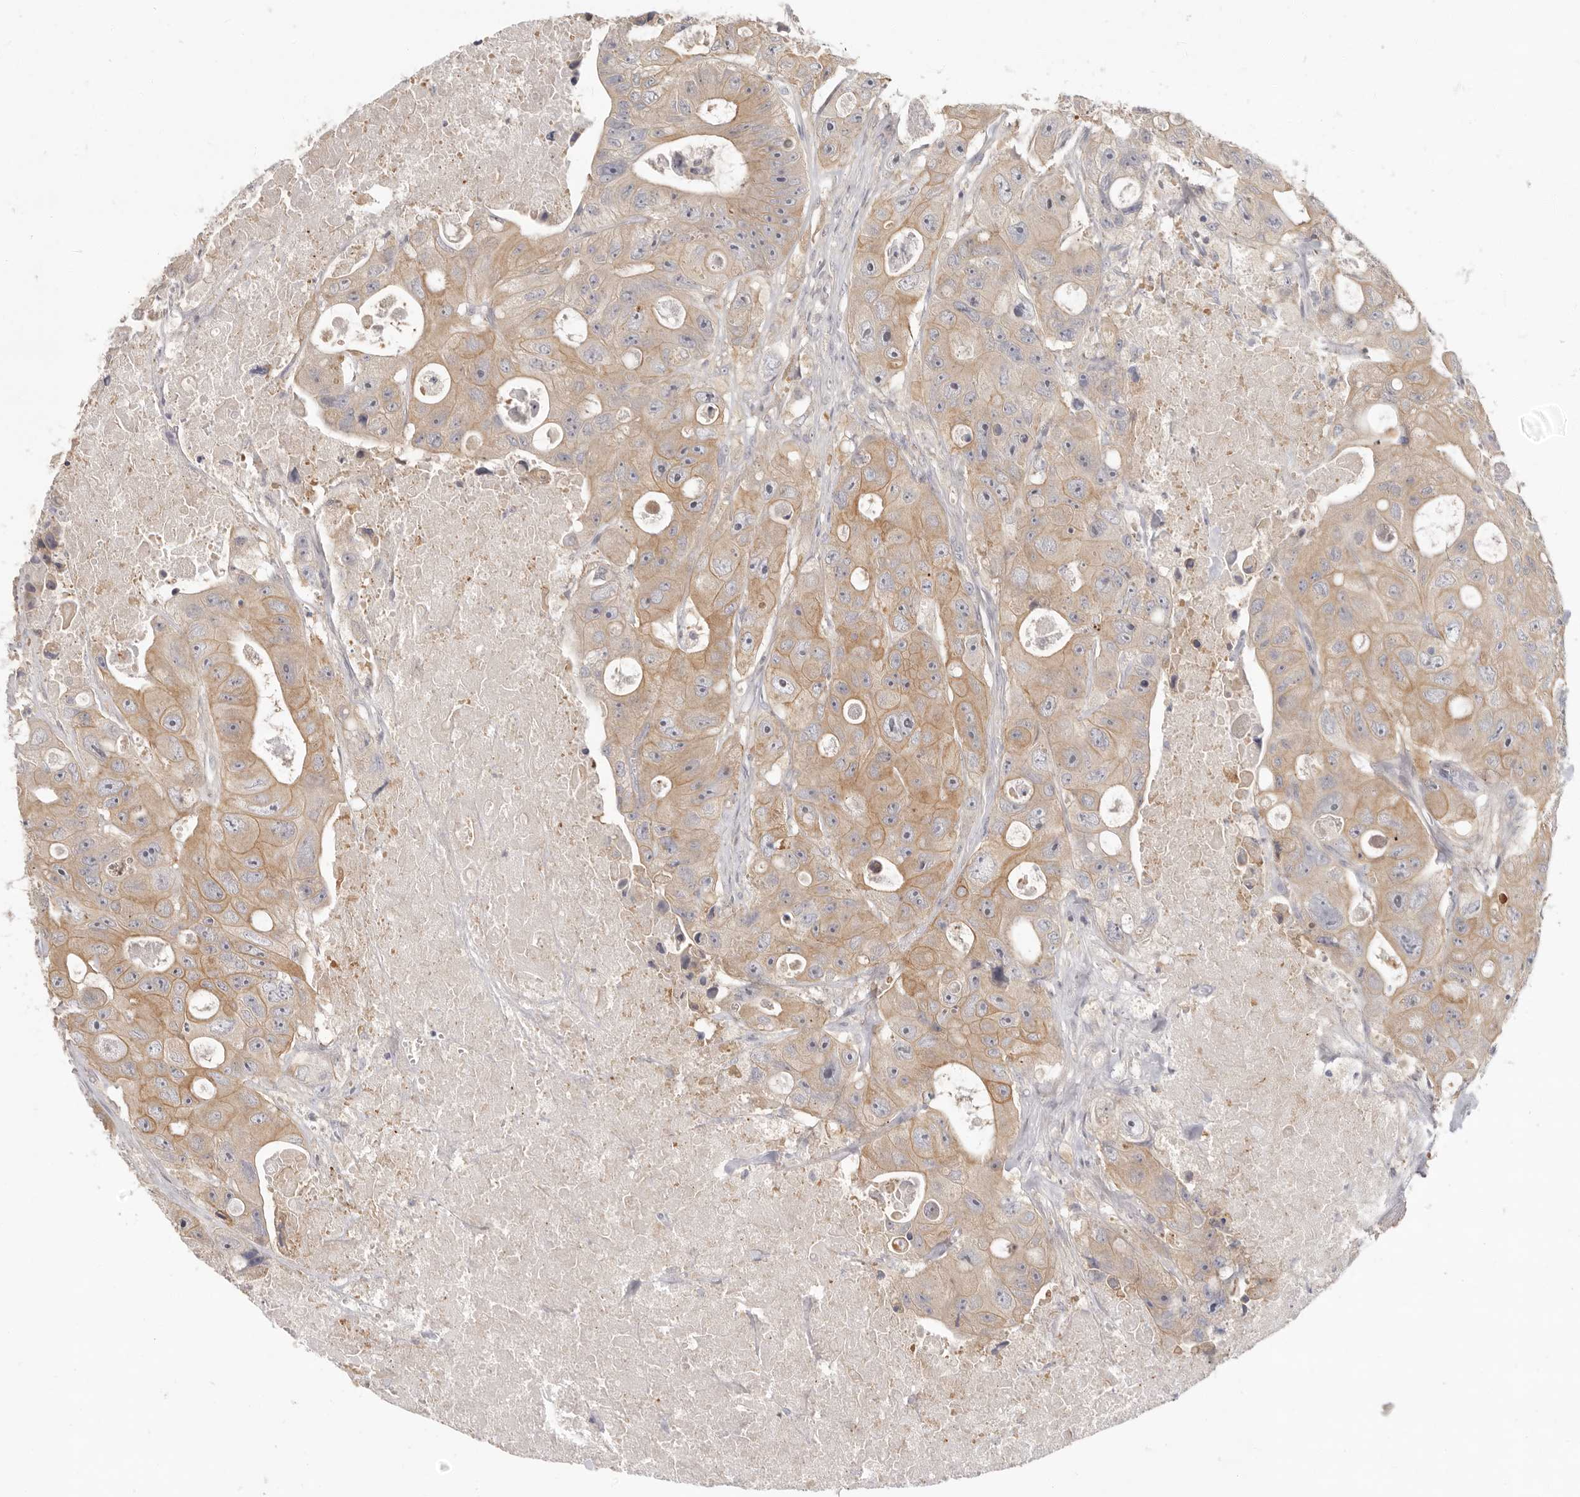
{"staining": {"intensity": "moderate", "quantity": ">75%", "location": "cytoplasmic/membranous"}, "tissue": "colorectal cancer", "cell_type": "Tumor cells", "image_type": "cancer", "snomed": [{"axis": "morphology", "description": "Adenocarcinoma, NOS"}, {"axis": "topography", "description": "Colon"}], "caption": "The histopathology image exhibits immunohistochemical staining of colorectal cancer. There is moderate cytoplasmic/membranous expression is identified in approximately >75% of tumor cells. The protein is shown in brown color, while the nuclei are stained blue.", "gene": "AHDC1", "patient": {"sex": "female", "age": 46}}